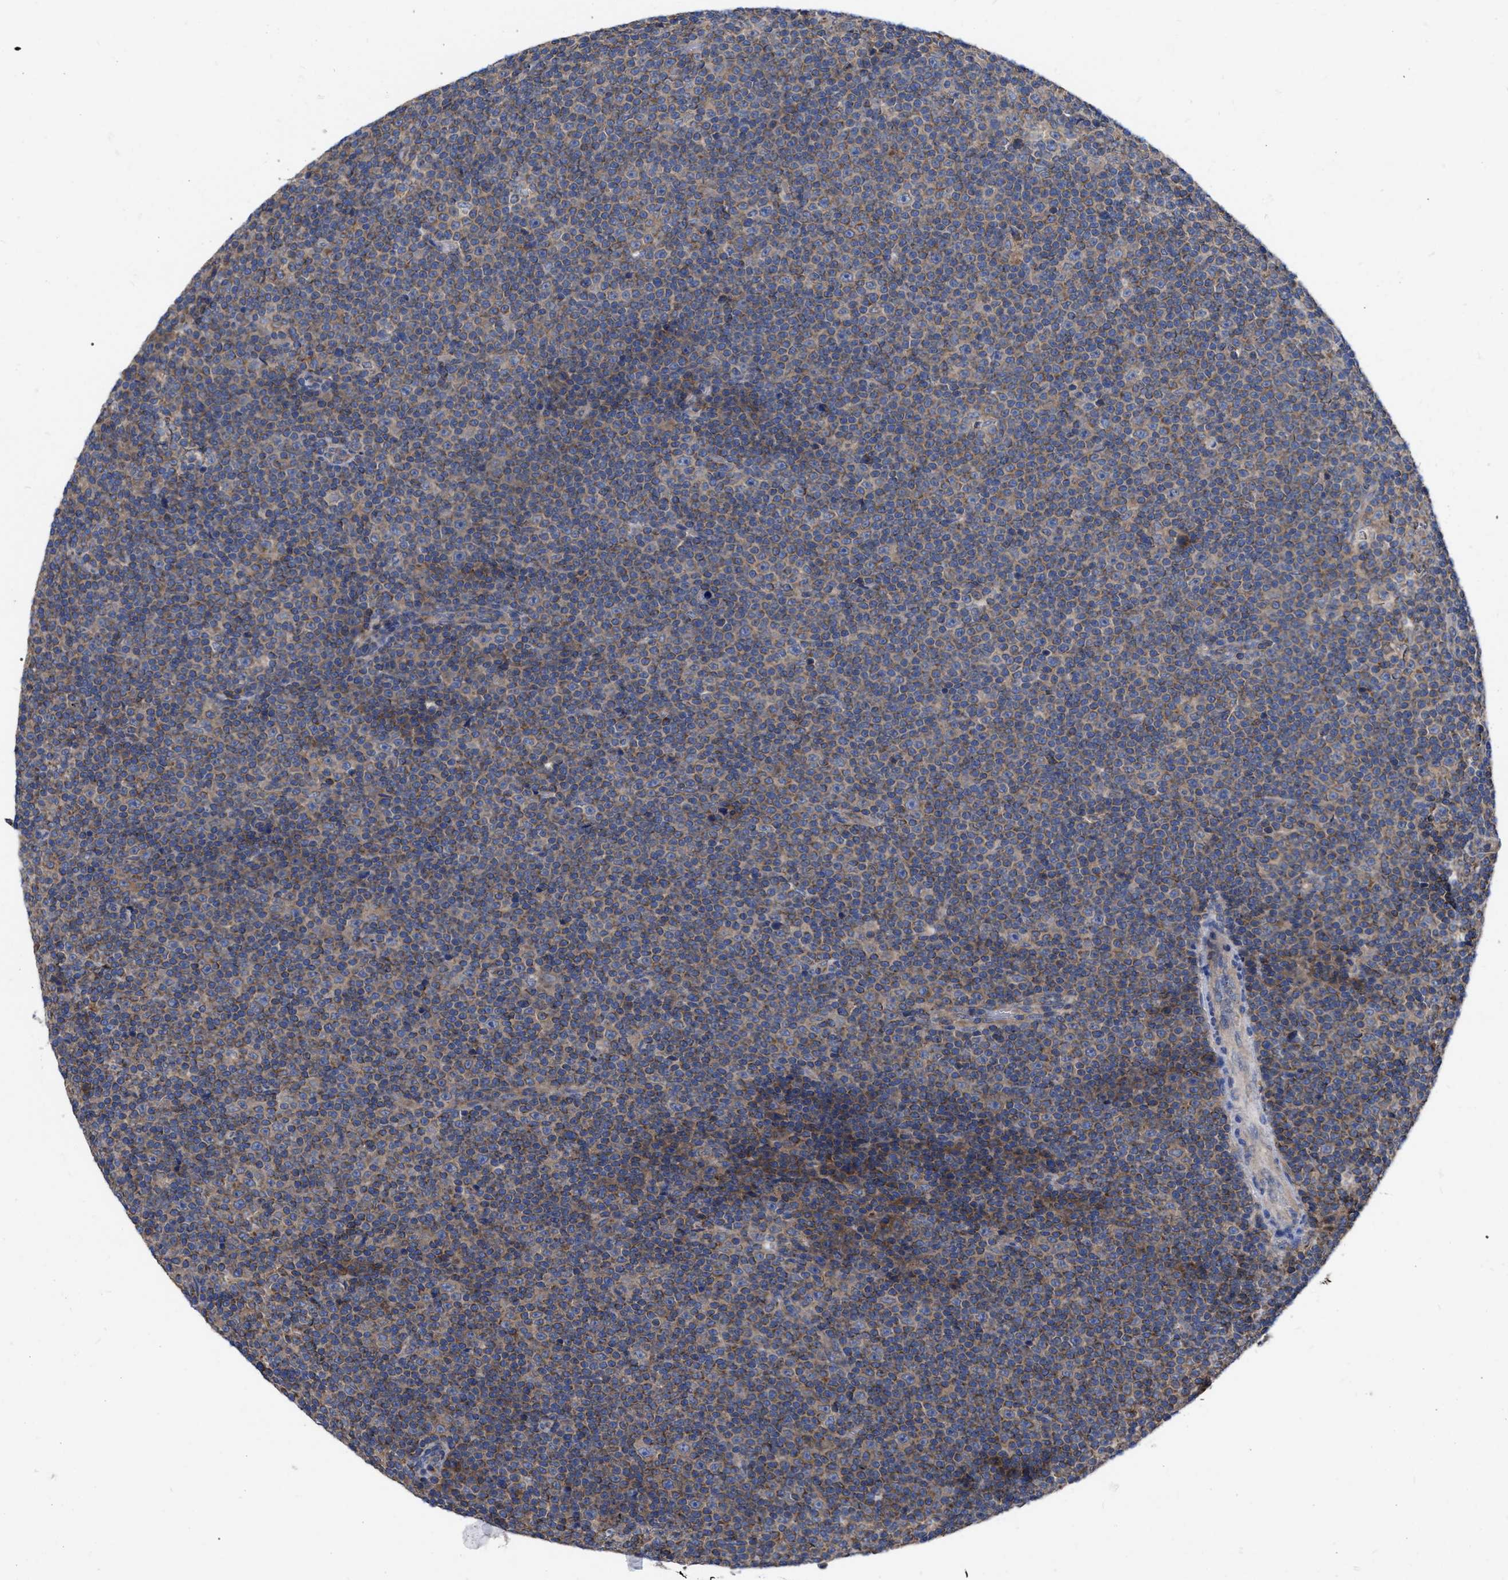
{"staining": {"intensity": "moderate", "quantity": ">75%", "location": "cytoplasmic/membranous"}, "tissue": "lymphoma", "cell_type": "Tumor cells", "image_type": "cancer", "snomed": [{"axis": "morphology", "description": "Malignant lymphoma, non-Hodgkin's type, Low grade"}, {"axis": "topography", "description": "Lymph node"}], "caption": "IHC histopathology image of human lymphoma stained for a protein (brown), which reveals medium levels of moderate cytoplasmic/membranous positivity in approximately >75% of tumor cells.", "gene": "CDKN2C", "patient": {"sex": "female", "age": 67}}